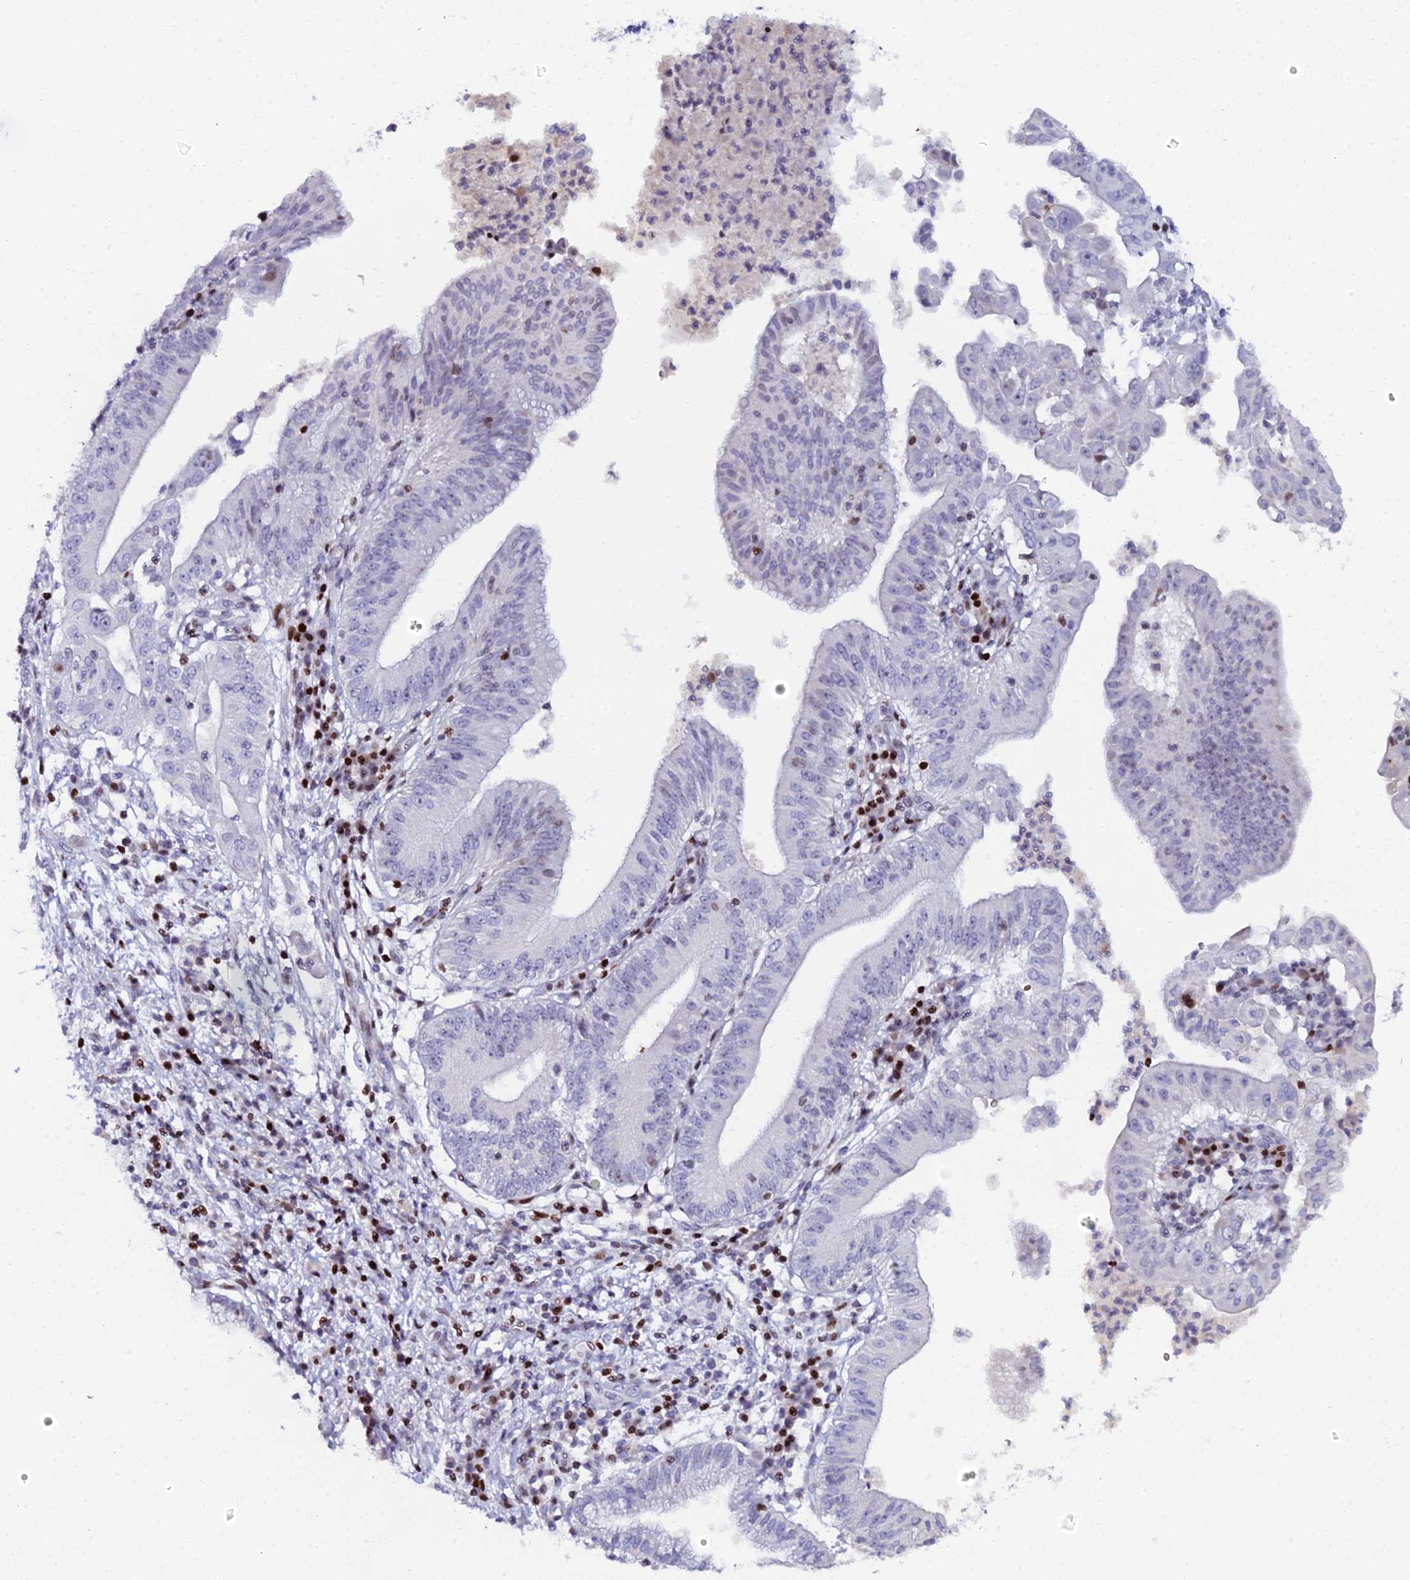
{"staining": {"intensity": "moderate", "quantity": "<25%", "location": "nuclear"}, "tissue": "pancreatic cancer", "cell_type": "Tumor cells", "image_type": "cancer", "snomed": [{"axis": "morphology", "description": "Adenocarcinoma, NOS"}, {"axis": "topography", "description": "Pancreas"}], "caption": "The photomicrograph displays a brown stain indicating the presence of a protein in the nuclear of tumor cells in pancreatic cancer (adenocarcinoma).", "gene": "MYNN", "patient": {"sex": "male", "age": 68}}